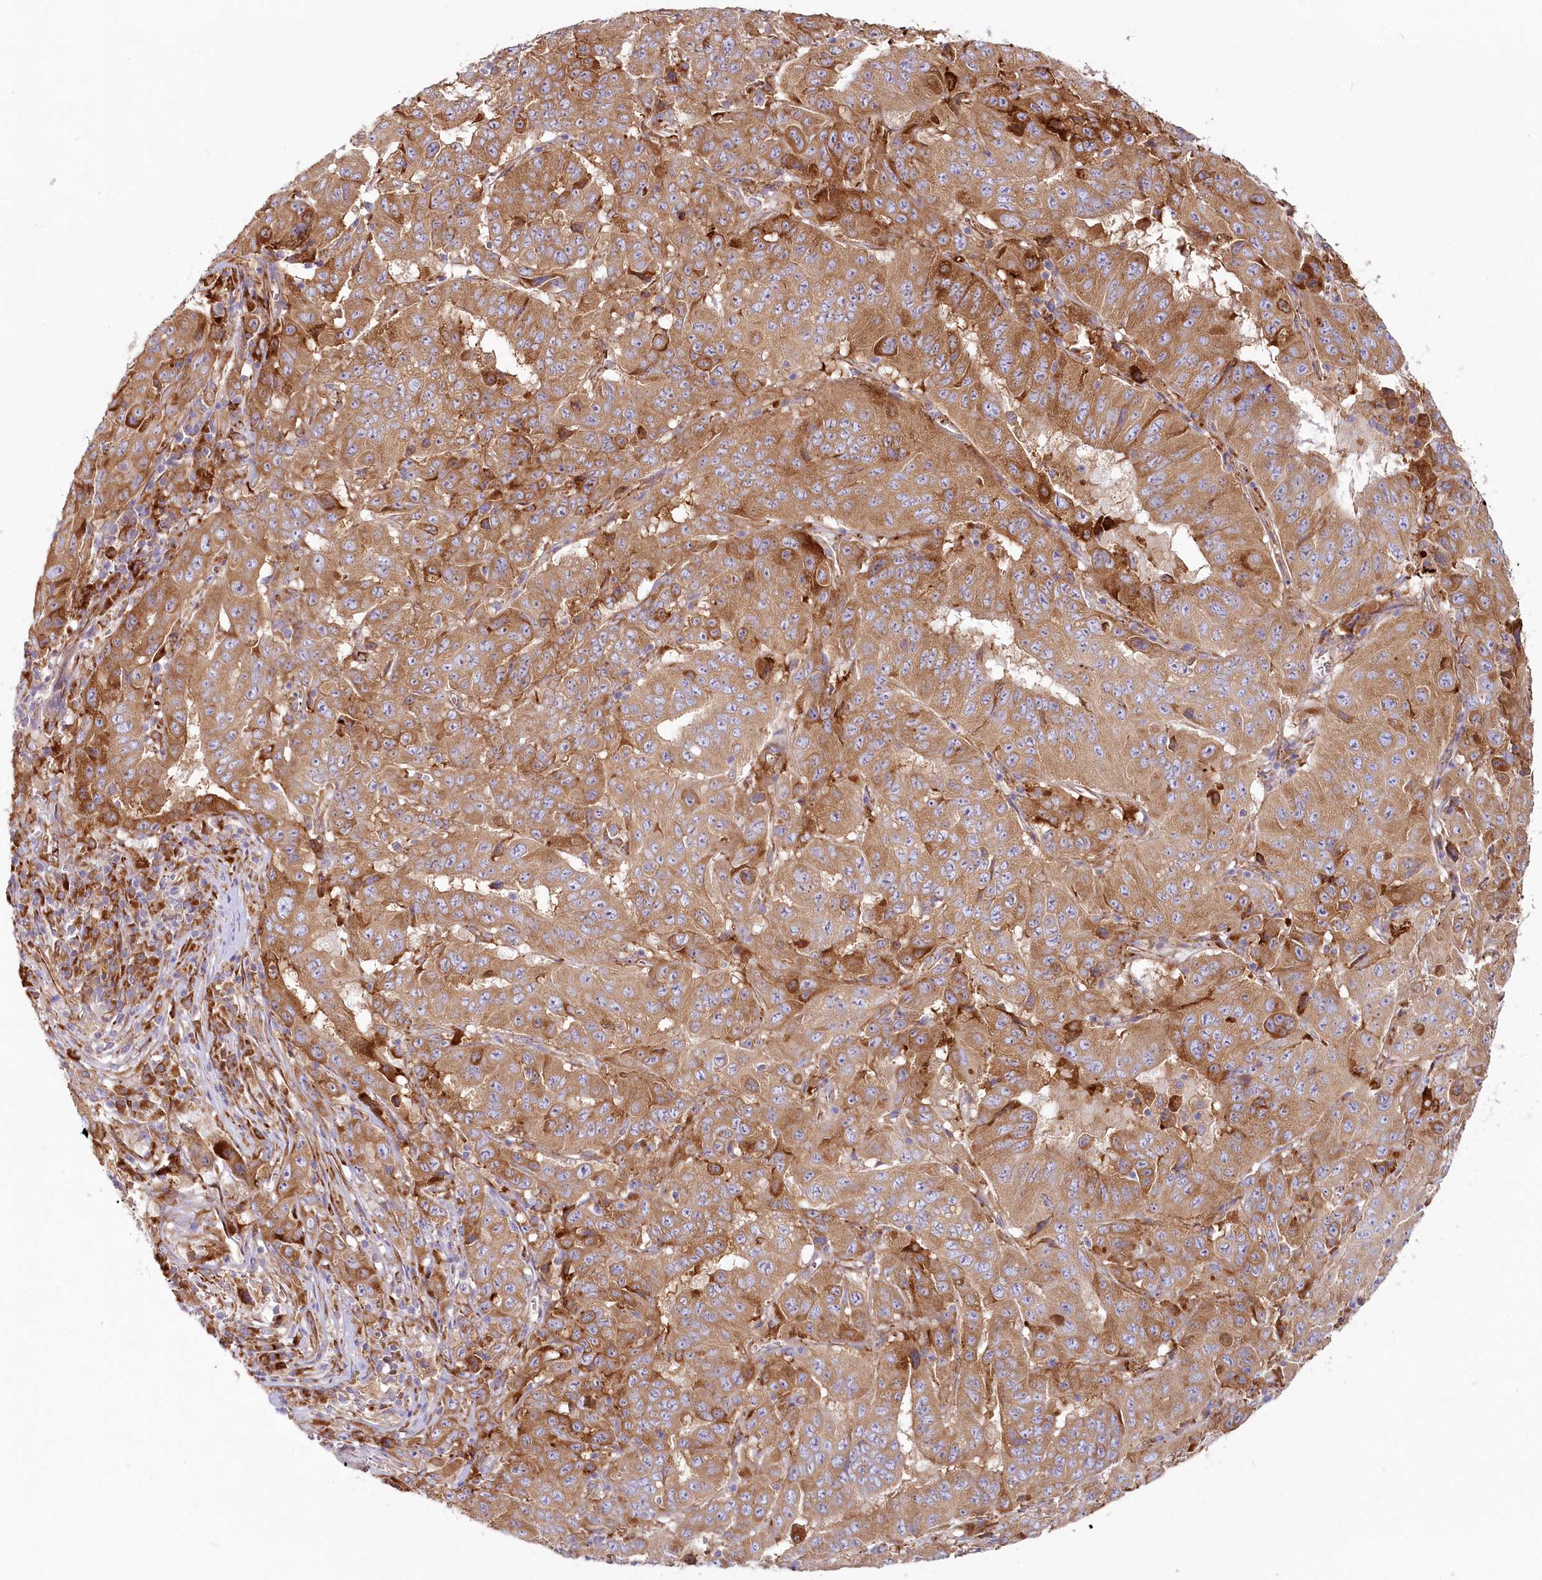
{"staining": {"intensity": "moderate", "quantity": ">75%", "location": "cytoplasmic/membranous"}, "tissue": "pancreatic cancer", "cell_type": "Tumor cells", "image_type": "cancer", "snomed": [{"axis": "morphology", "description": "Adenocarcinoma, NOS"}, {"axis": "topography", "description": "Pancreas"}], "caption": "This image reveals pancreatic cancer stained with immunohistochemistry to label a protein in brown. The cytoplasmic/membranous of tumor cells show moderate positivity for the protein. Nuclei are counter-stained blue.", "gene": "HARS2", "patient": {"sex": "male", "age": 63}}